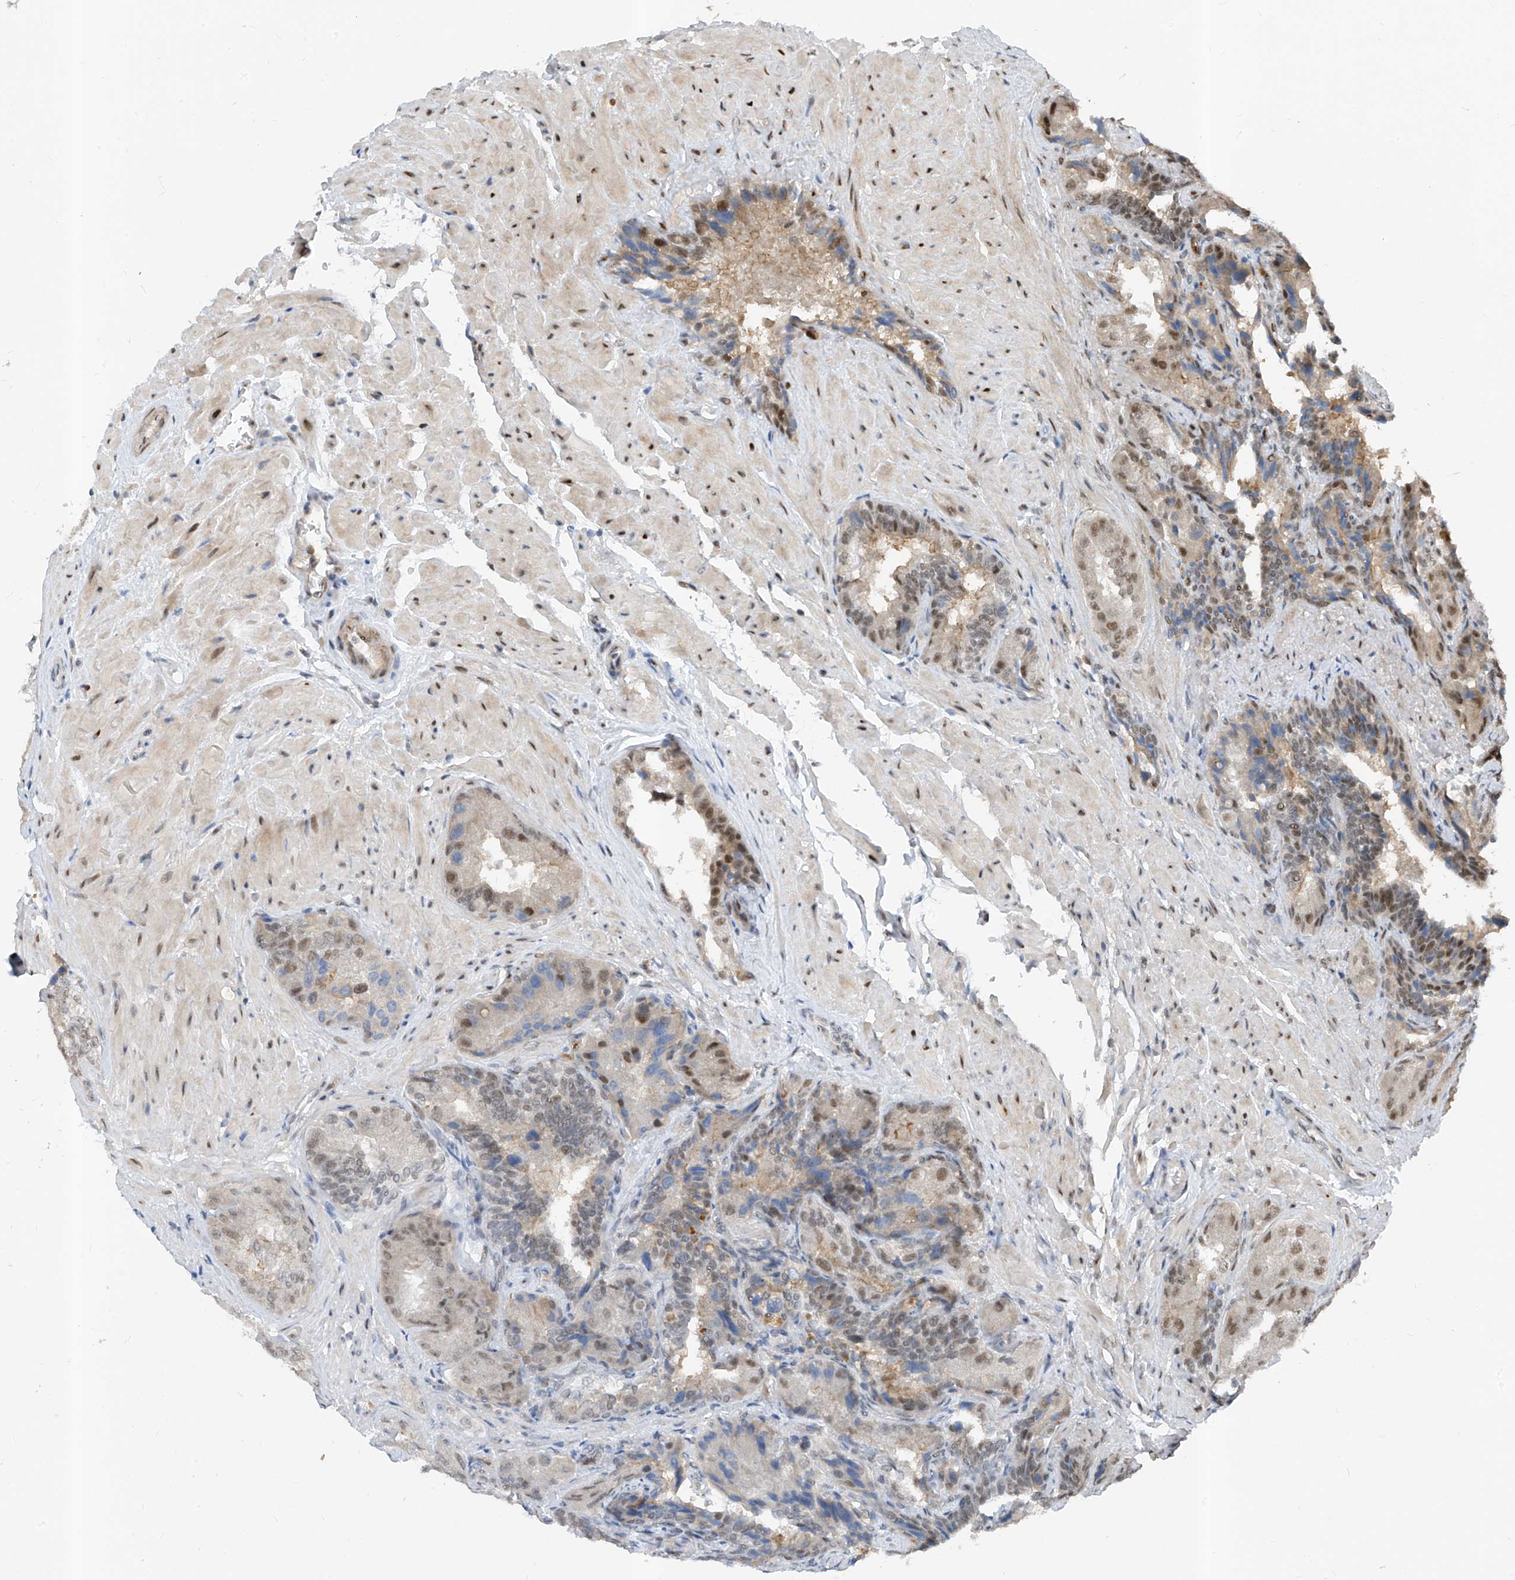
{"staining": {"intensity": "moderate", "quantity": "25%-75%", "location": "nuclear"}, "tissue": "seminal vesicle", "cell_type": "Glandular cells", "image_type": "normal", "snomed": [{"axis": "morphology", "description": "Normal tissue, NOS"}, {"axis": "topography", "description": "Seminal veicle"}, {"axis": "topography", "description": "Peripheral nerve tissue"}], "caption": "This micrograph exhibits normal seminal vesicle stained with immunohistochemistry to label a protein in brown. The nuclear of glandular cells show moderate positivity for the protein. Nuclei are counter-stained blue.", "gene": "RBP7", "patient": {"sex": "male", "age": 63}}